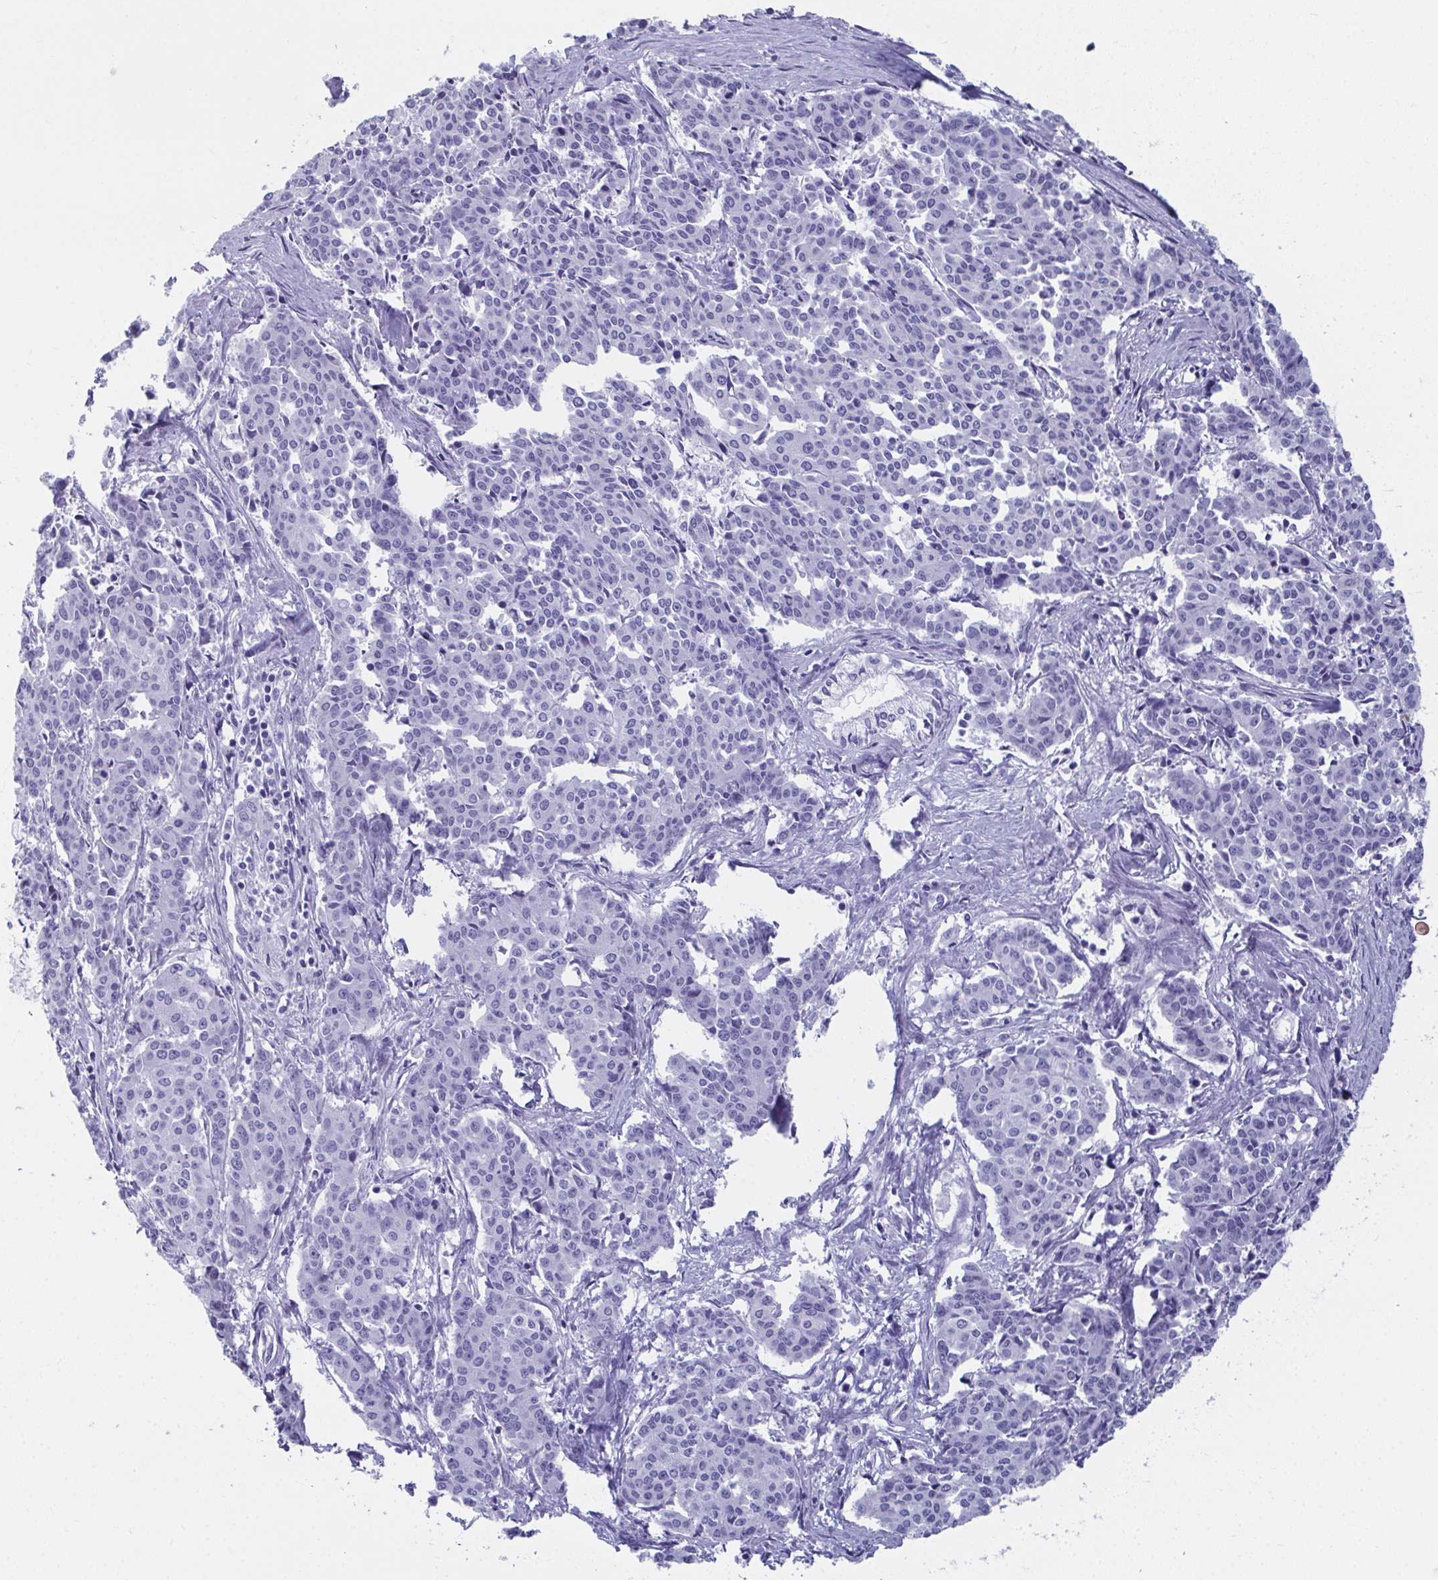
{"staining": {"intensity": "negative", "quantity": "none", "location": "none"}, "tissue": "cervical cancer", "cell_type": "Tumor cells", "image_type": "cancer", "snomed": [{"axis": "morphology", "description": "Squamous cell carcinoma, NOS"}, {"axis": "topography", "description": "Cervix"}], "caption": "This is an immunohistochemistry (IHC) micrograph of human squamous cell carcinoma (cervical). There is no expression in tumor cells.", "gene": "GHRL", "patient": {"sex": "female", "age": 28}}